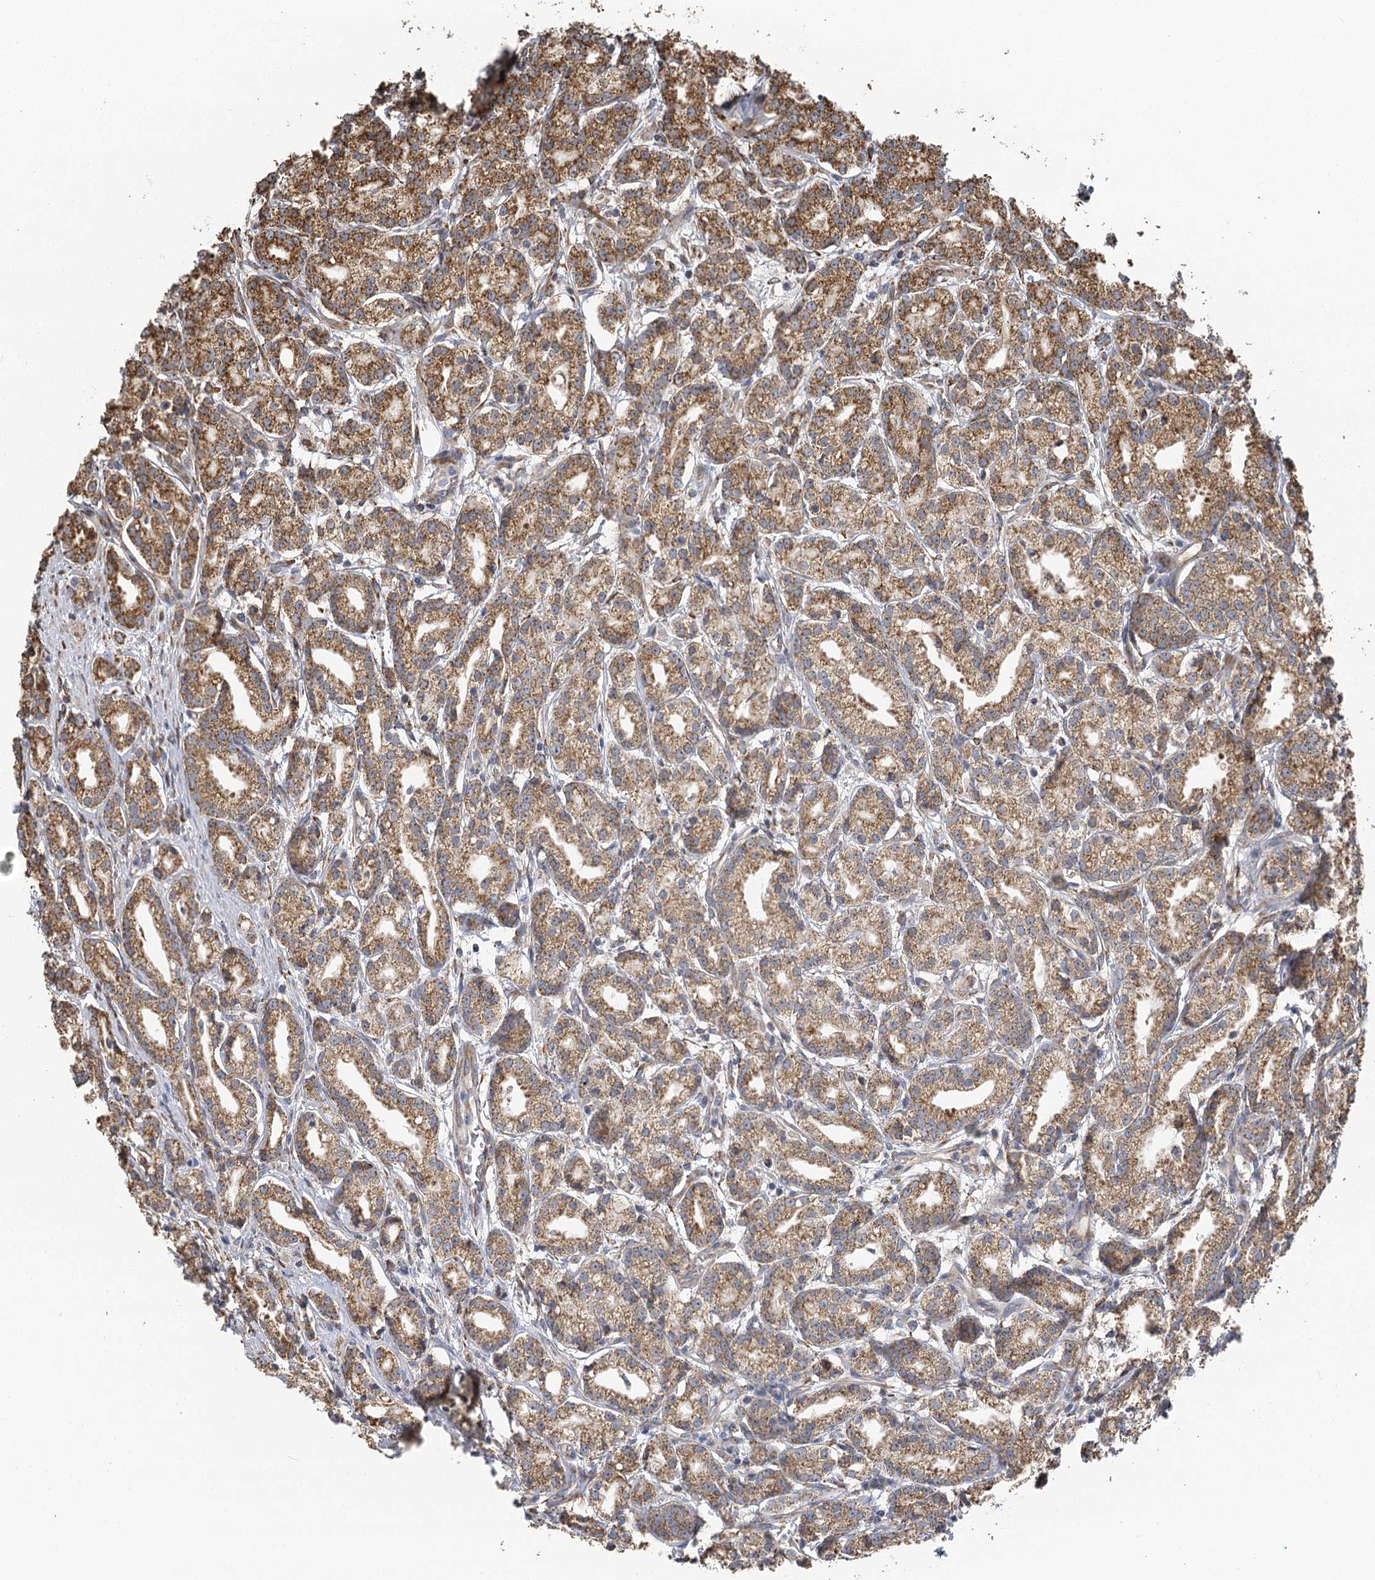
{"staining": {"intensity": "moderate", "quantity": ">75%", "location": "cytoplasmic/membranous"}, "tissue": "prostate cancer", "cell_type": "Tumor cells", "image_type": "cancer", "snomed": [{"axis": "morphology", "description": "Adenocarcinoma, High grade"}, {"axis": "topography", "description": "Prostate"}], "caption": "IHC of human prostate cancer (high-grade adenocarcinoma) exhibits medium levels of moderate cytoplasmic/membranous positivity in approximately >75% of tumor cells. (Brightfield microscopy of DAB IHC at high magnification).", "gene": "IL11RA", "patient": {"sex": "male", "age": 69}}